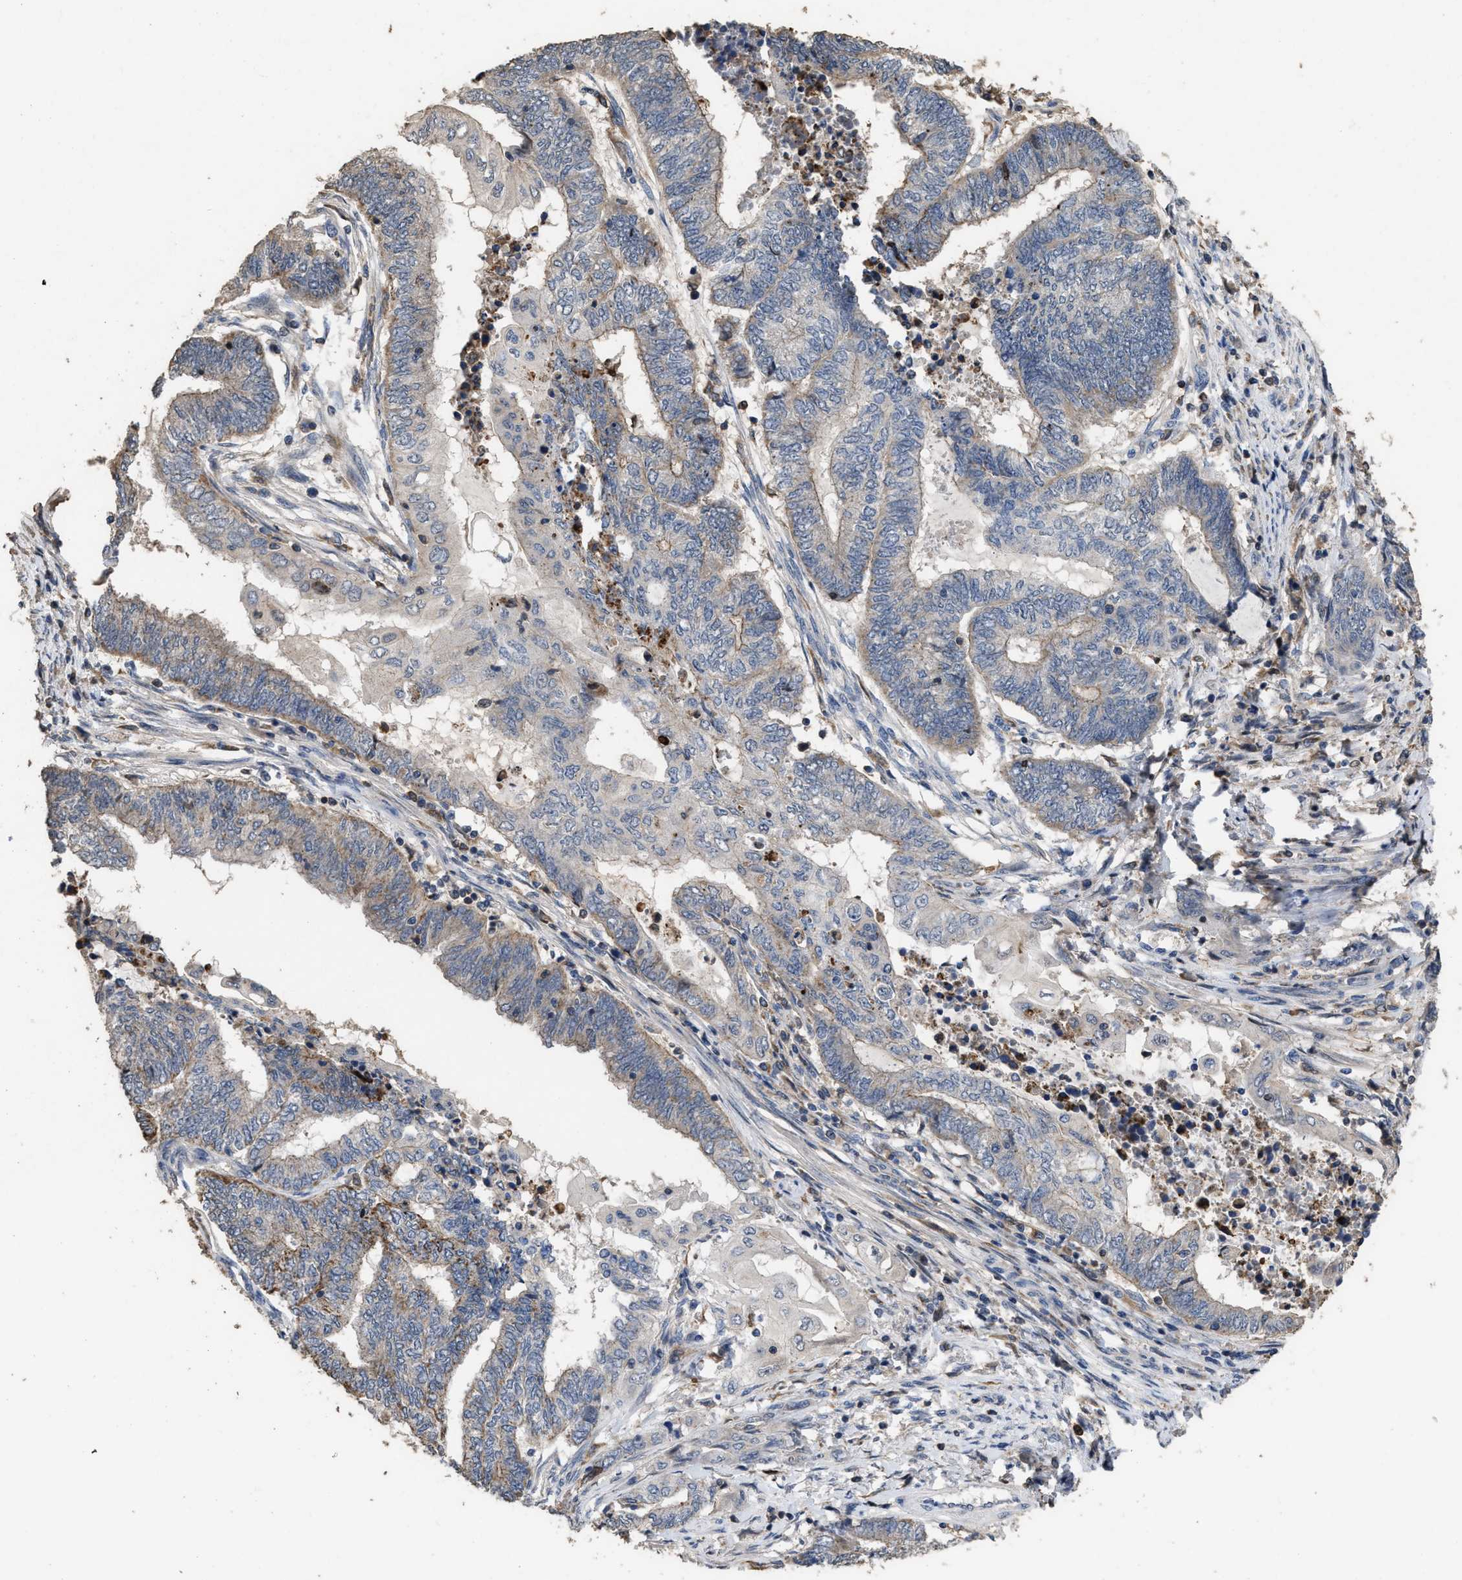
{"staining": {"intensity": "weak", "quantity": "25%-75%", "location": "cytoplasmic/membranous"}, "tissue": "endometrial cancer", "cell_type": "Tumor cells", "image_type": "cancer", "snomed": [{"axis": "morphology", "description": "Adenocarcinoma, NOS"}, {"axis": "topography", "description": "Uterus"}, {"axis": "topography", "description": "Endometrium"}], "caption": "Immunohistochemistry (DAB) staining of adenocarcinoma (endometrial) reveals weak cytoplasmic/membranous protein staining in approximately 25%-75% of tumor cells.", "gene": "TDRKH", "patient": {"sex": "female", "age": 70}}